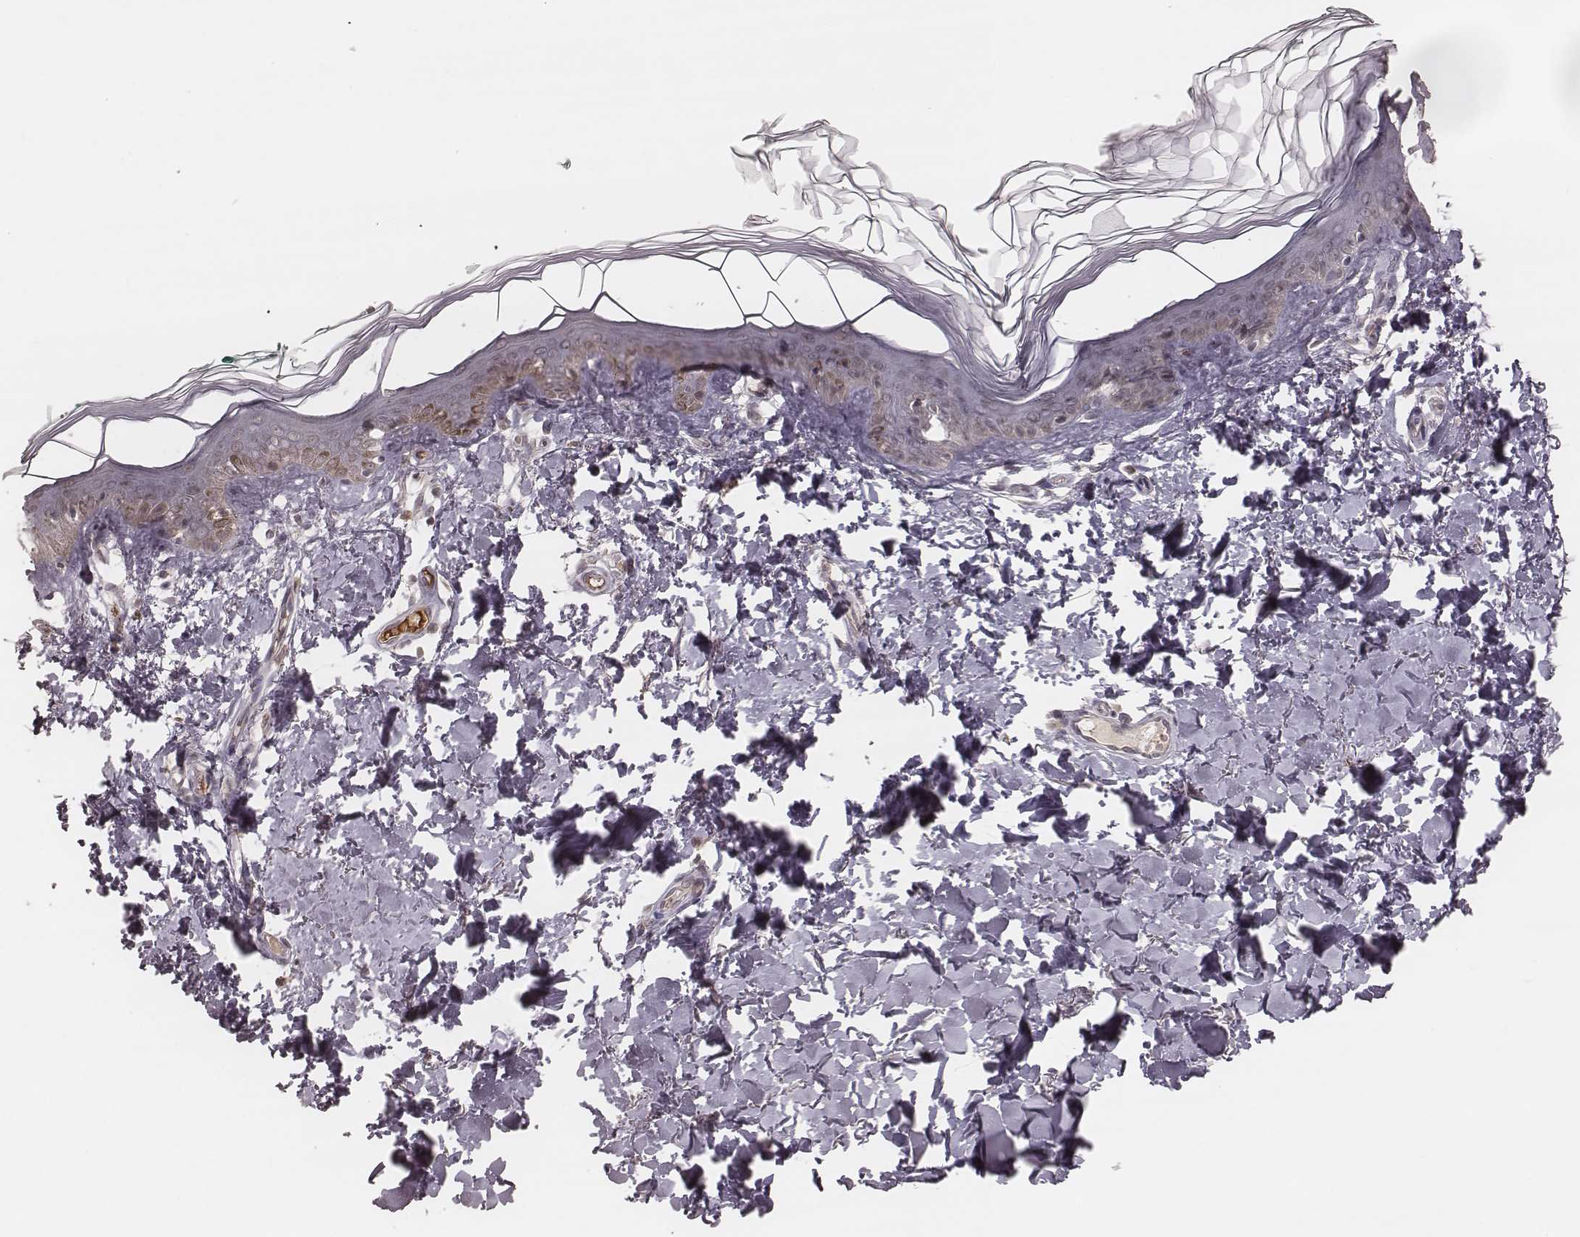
{"staining": {"intensity": "negative", "quantity": "none", "location": "none"}, "tissue": "skin", "cell_type": "Fibroblasts", "image_type": "normal", "snomed": [{"axis": "morphology", "description": "Normal tissue, NOS"}, {"axis": "topography", "description": "Skin"}, {"axis": "topography", "description": "Peripheral nerve tissue"}], "caption": "The immunohistochemistry (IHC) histopathology image has no significant expression in fibroblasts of skin.", "gene": "IL5", "patient": {"sex": "female", "age": 45}}